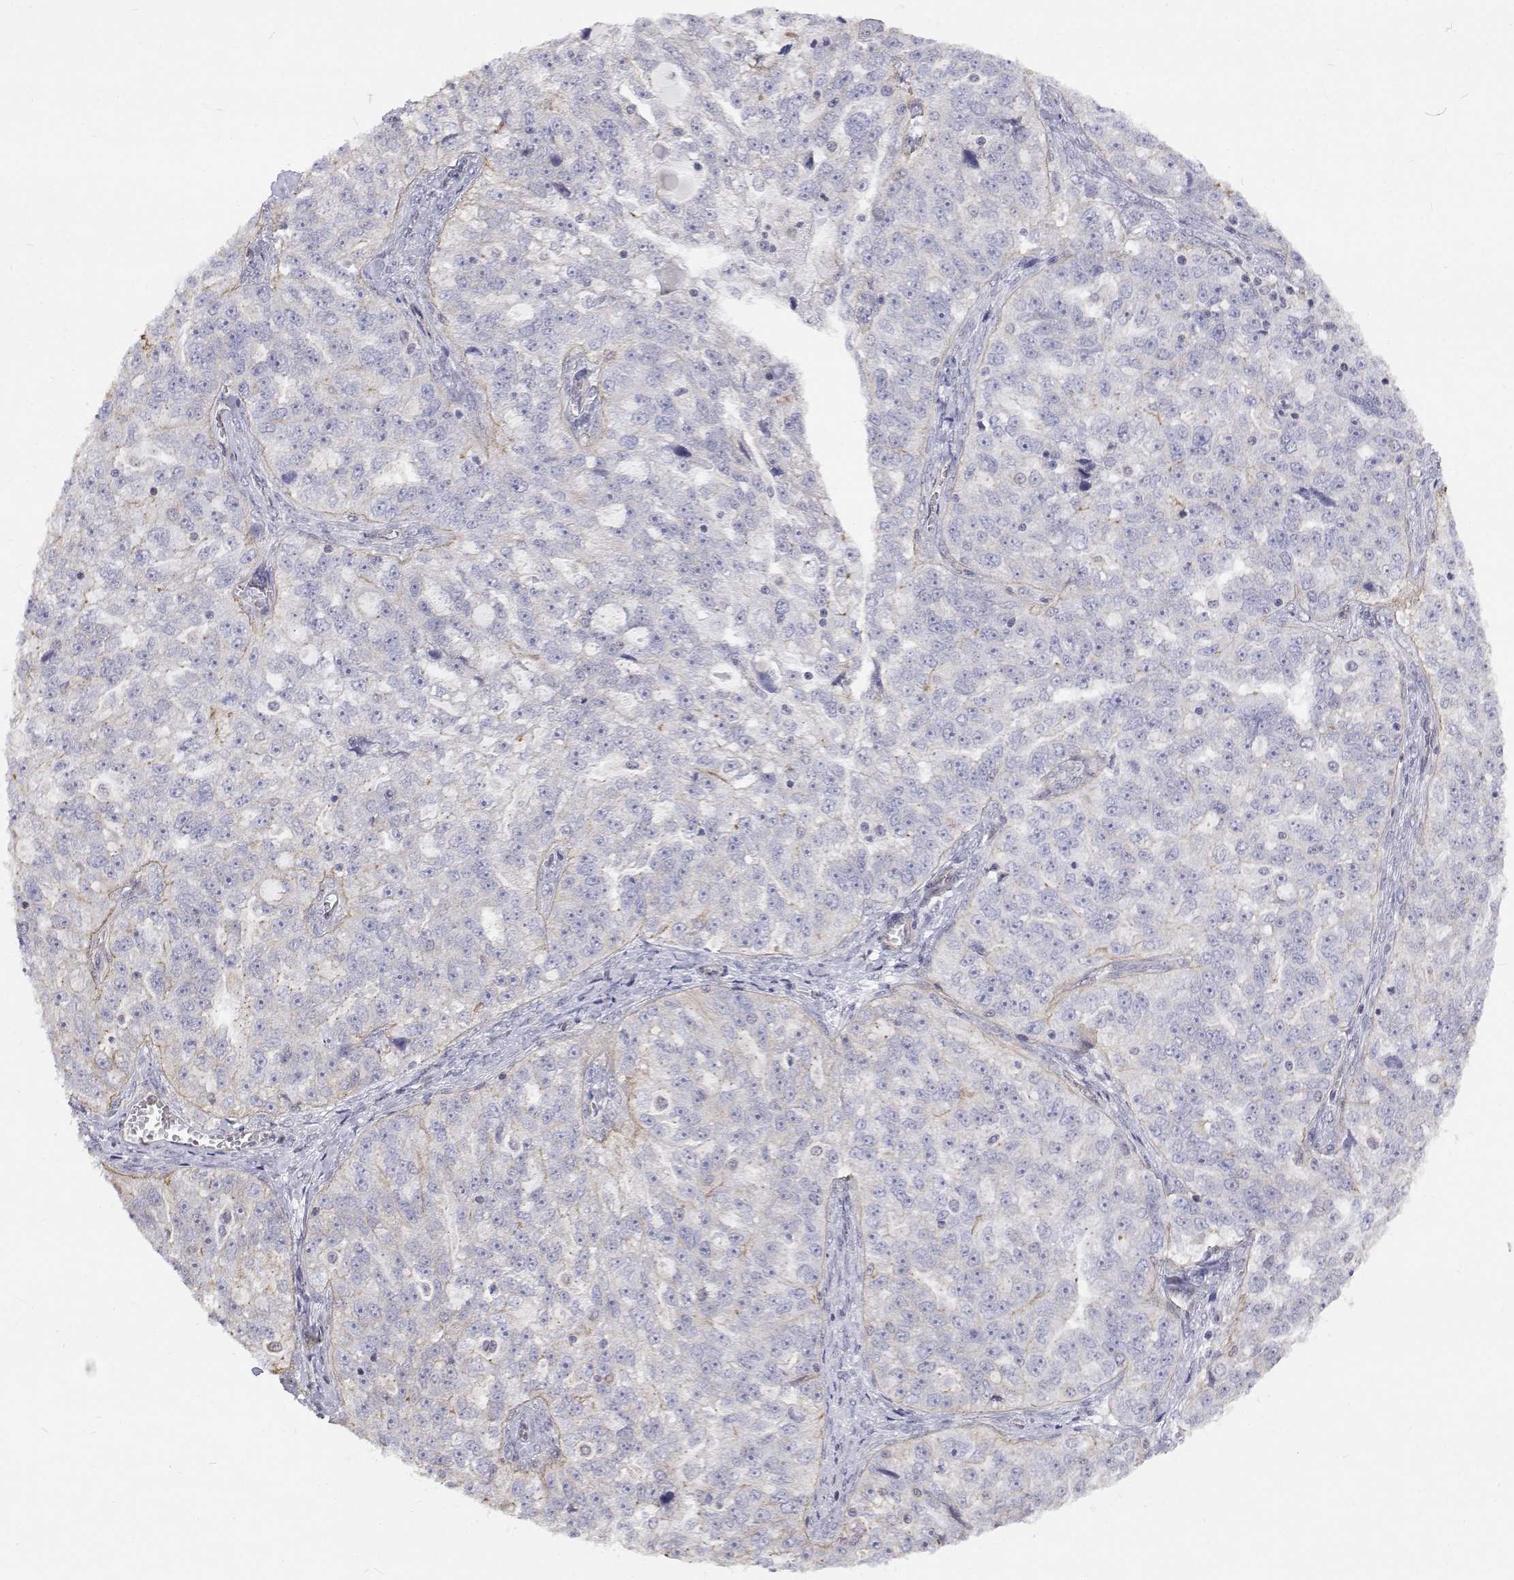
{"staining": {"intensity": "negative", "quantity": "none", "location": "none"}, "tissue": "ovarian cancer", "cell_type": "Tumor cells", "image_type": "cancer", "snomed": [{"axis": "morphology", "description": "Cystadenocarcinoma, serous, NOS"}, {"axis": "topography", "description": "Ovary"}], "caption": "IHC histopathology image of neoplastic tissue: serous cystadenocarcinoma (ovarian) stained with DAB shows no significant protein positivity in tumor cells.", "gene": "GSDMA", "patient": {"sex": "female", "age": 51}}